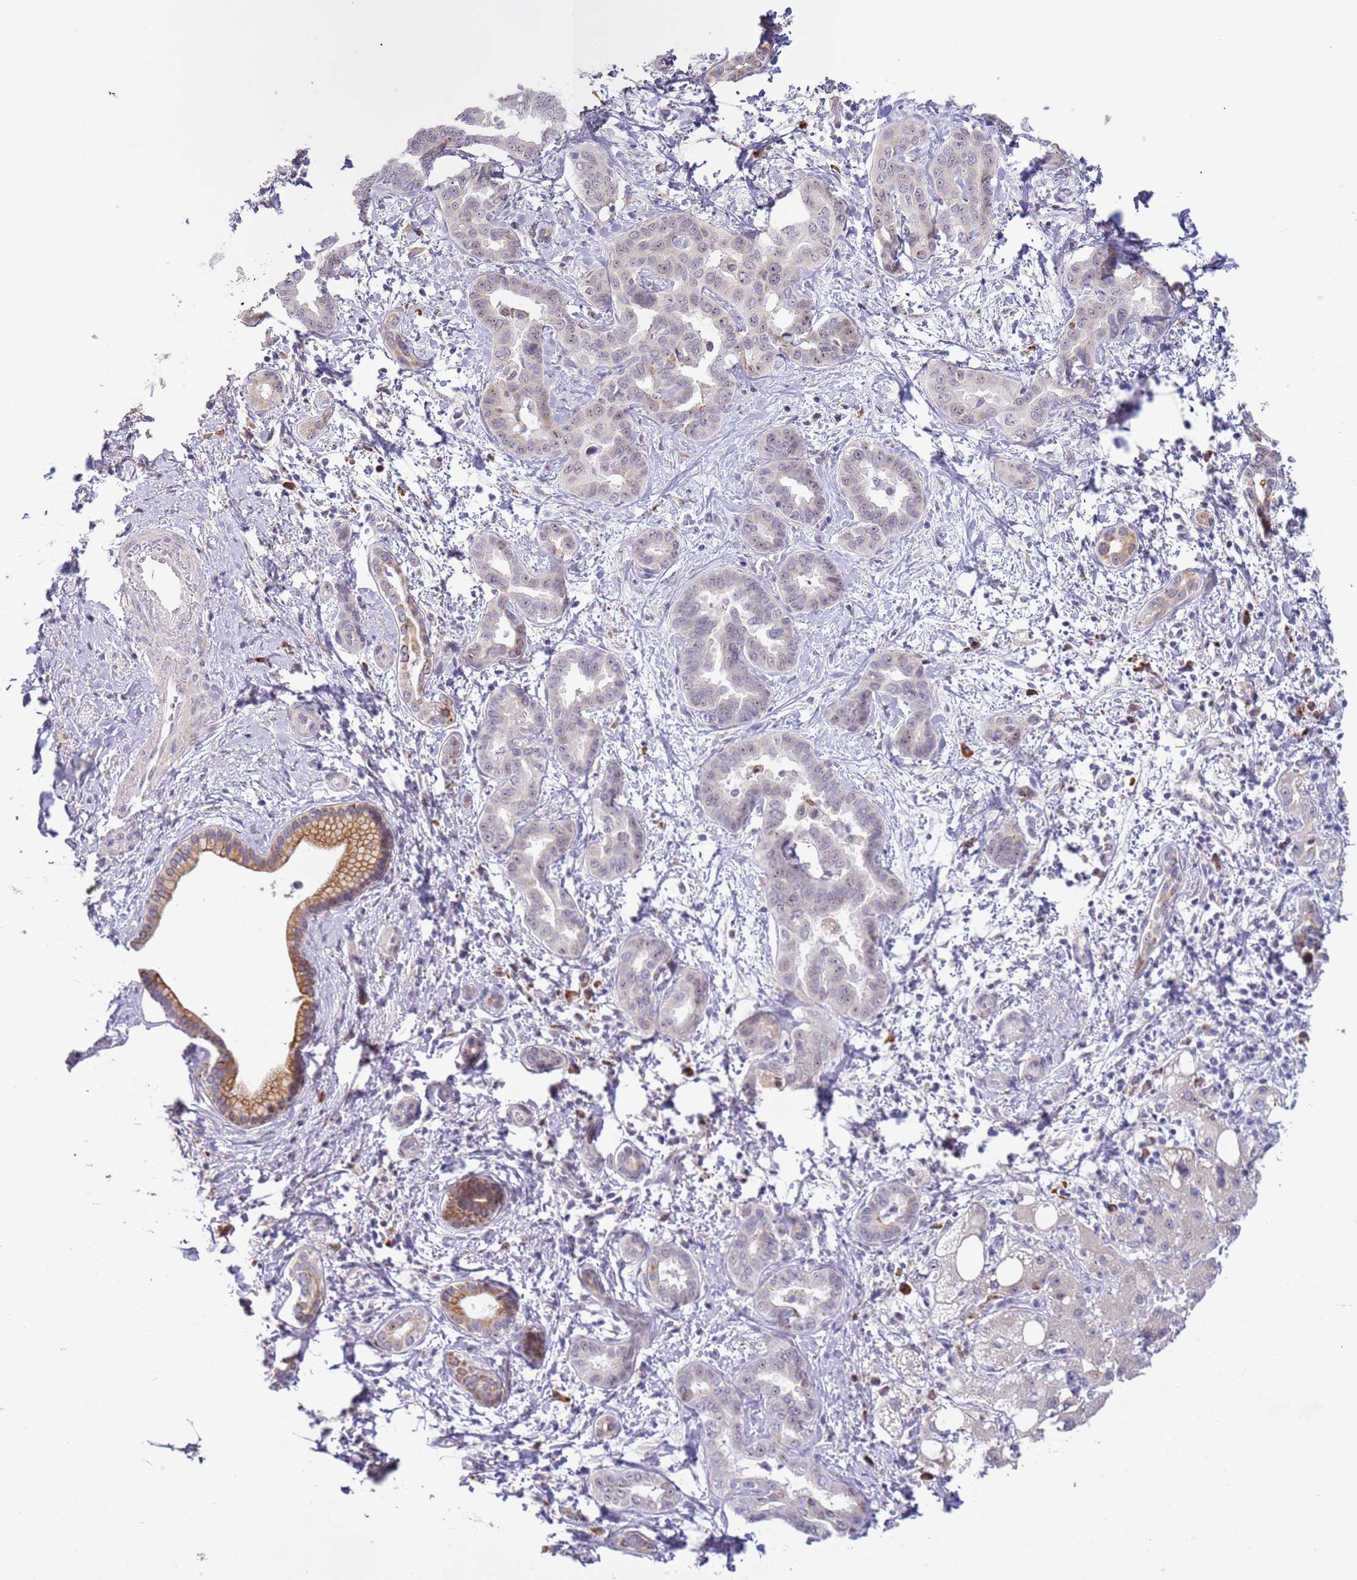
{"staining": {"intensity": "negative", "quantity": "none", "location": "none"}, "tissue": "liver cancer", "cell_type": "Tumor cells", "image_type": "cancer", "snomed": [{"axis": "morphology", "description": "Cholangiocarcinoma"}, {"axis": "topography", "description": "Liver"}], "caption": "IHC histopathology image of neoplastic tissue: liver cancer stained with DAB (3,3'-diaminobenzidine) shows no significant protein staining in tumor cells.", "gene": "UCMA", "patient": {"sex": "female", "age": 77}}